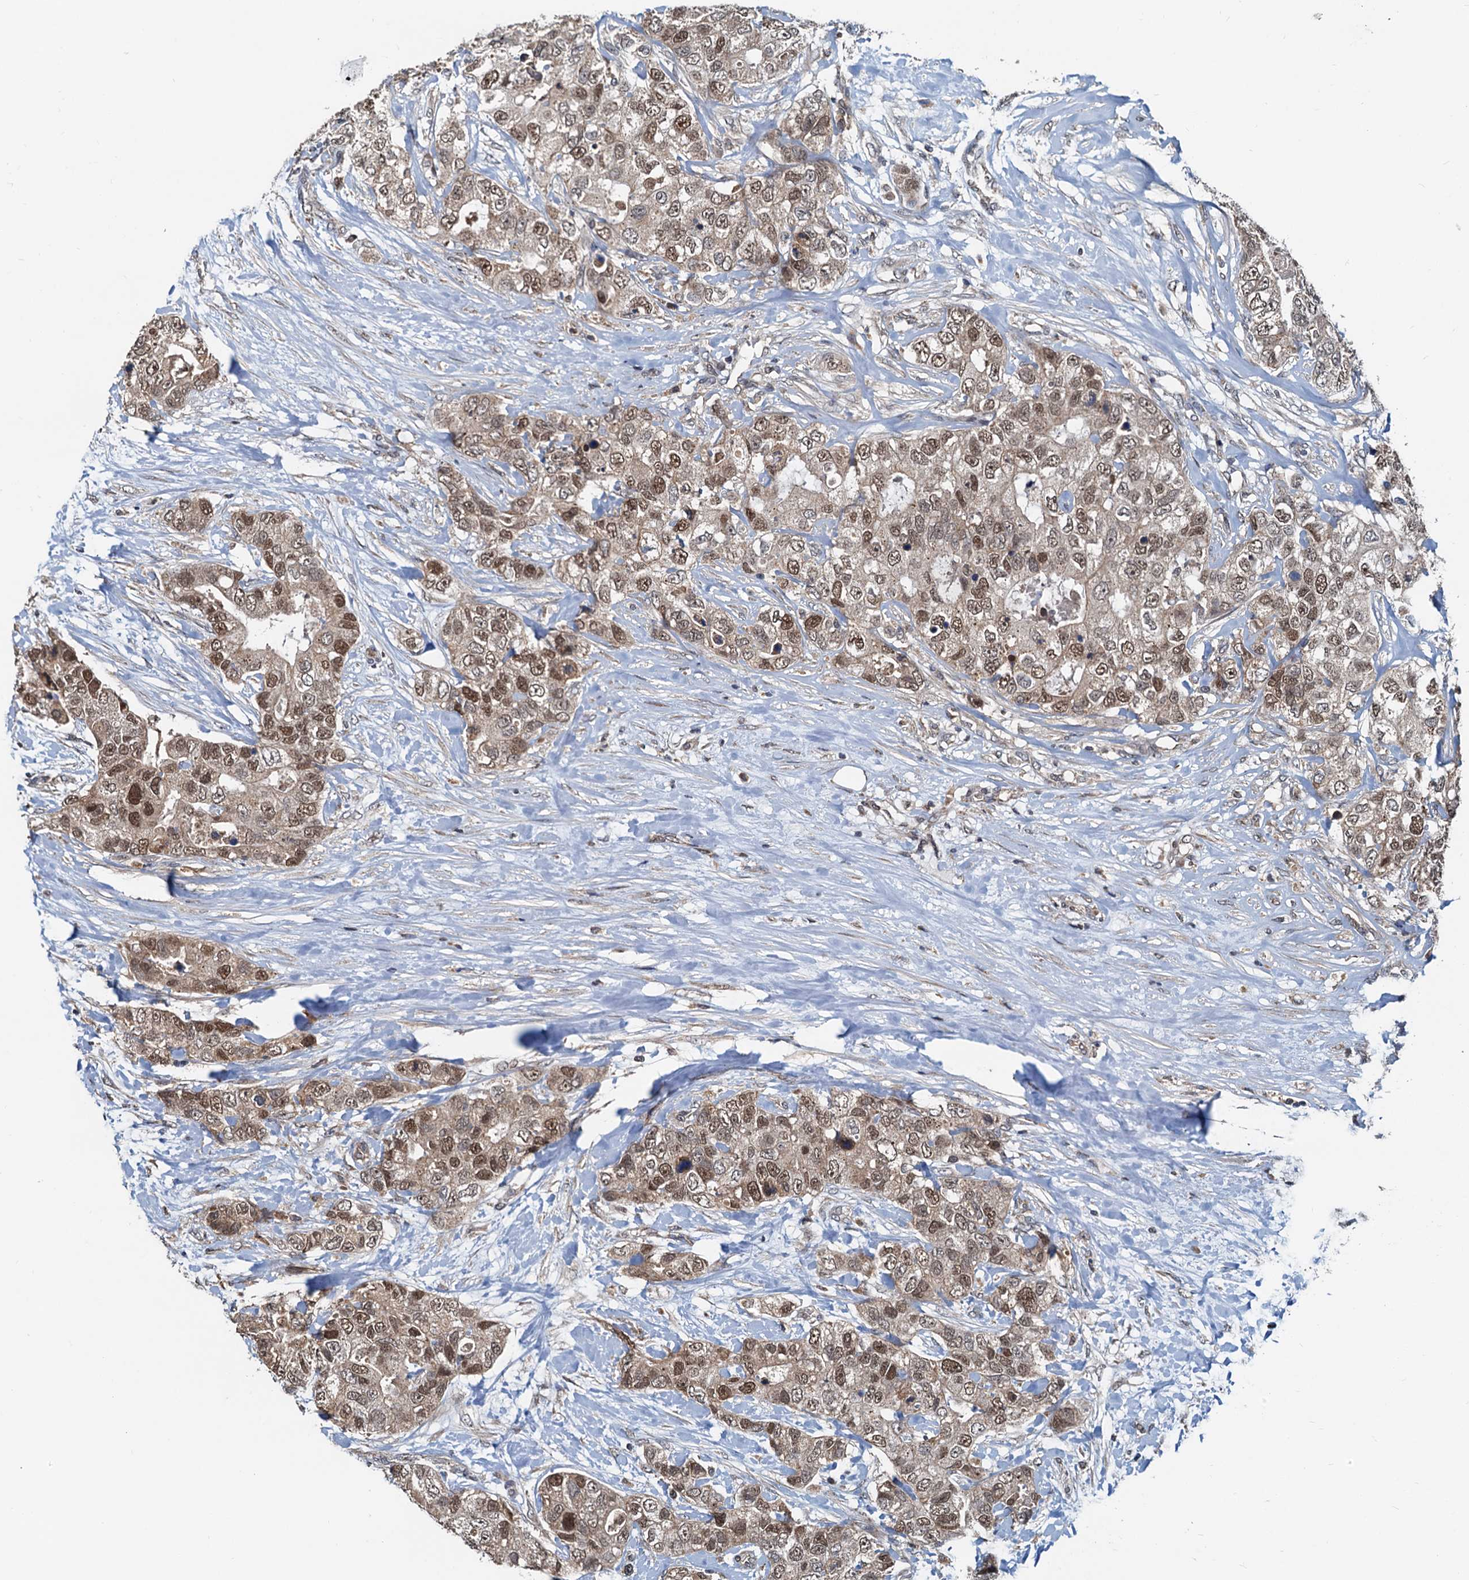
{"staining": {"intensity": "moderate", "quantity": ">75%", "location": "nuclear"}, "tissue": "breast cancer", "cell_type": "Tumor cells", "image_type": "cancer", "snomed": [{"axis": "morphology", "description": "Duct carcinoma"}, {"axis": "topography", "description": "Breast"}], "caption": "An IHC photomicrograph of tumor tissue is shown. Protein staining in brown shows moderate nuclear positivity in breast cancer (invasive ductal carcinoma) within tumor cells. Using DAB (3,3'-diaminobenzidine) (brown) and hematoxylin (blue) stains, captured at high magnification using brightfield microscopy.", "gene": "MCMBP", "patient": {"sex": "female", "age": 62}}